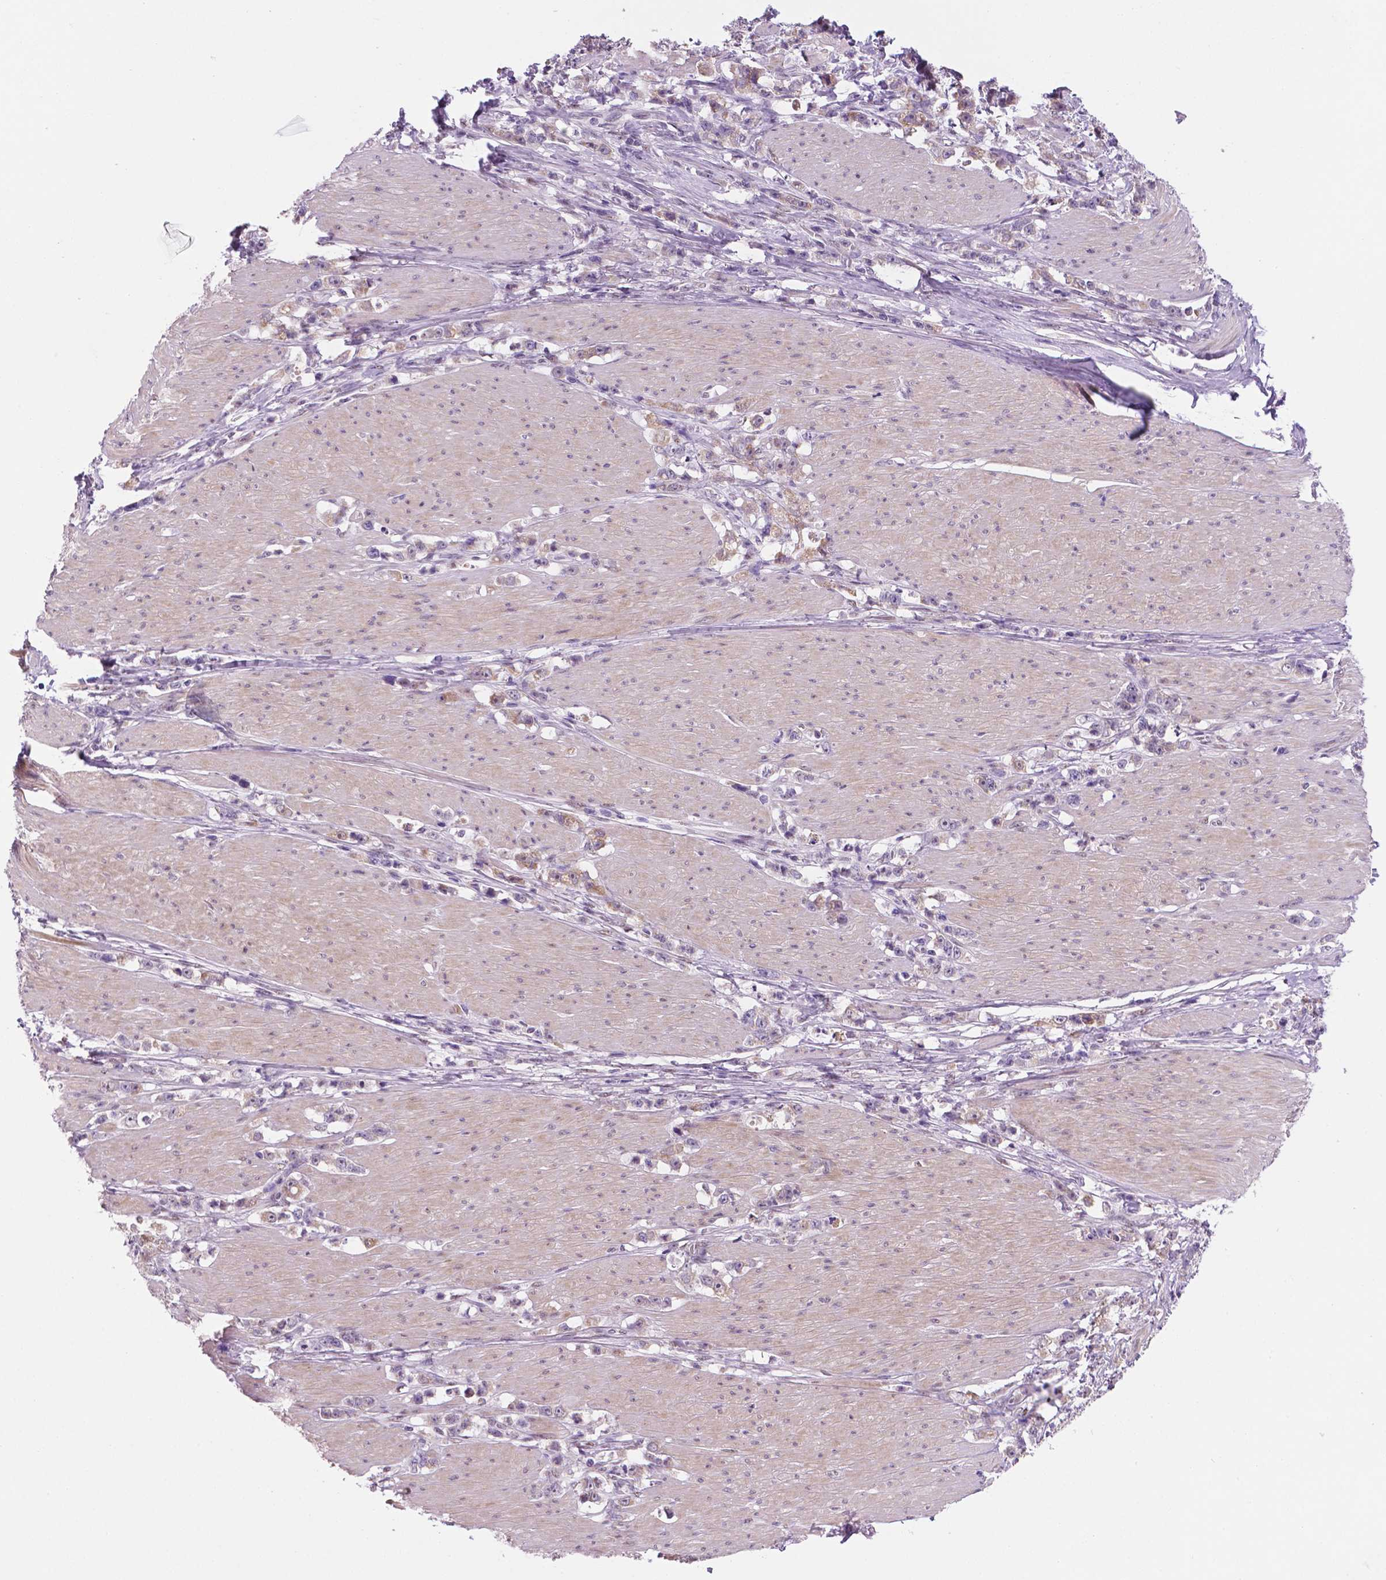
{"staining": {"intensity": "negative", "quantity": "none", "location": "none"}, "tissue": "stomach cancer", "cell_type": "Tumor cells", "image_type": "cancer", "snomed": [{"axis": "morphology", "description": "Adenocarcinoma, NOS"}, {"axis": "topography", "description": "Stomach, lower"}], "caption": "DAB (3,3'-diaminobenzidine) immunohistochemical staining of stomach adenocarcinoma reveals no significant staining in tumor cells. (DAB immunohistochemistry (IHC) visualized using brightfield microscopy, high magnification).", "gene": "C18orf21", "patient": {"sex": "male", "age": 88}}